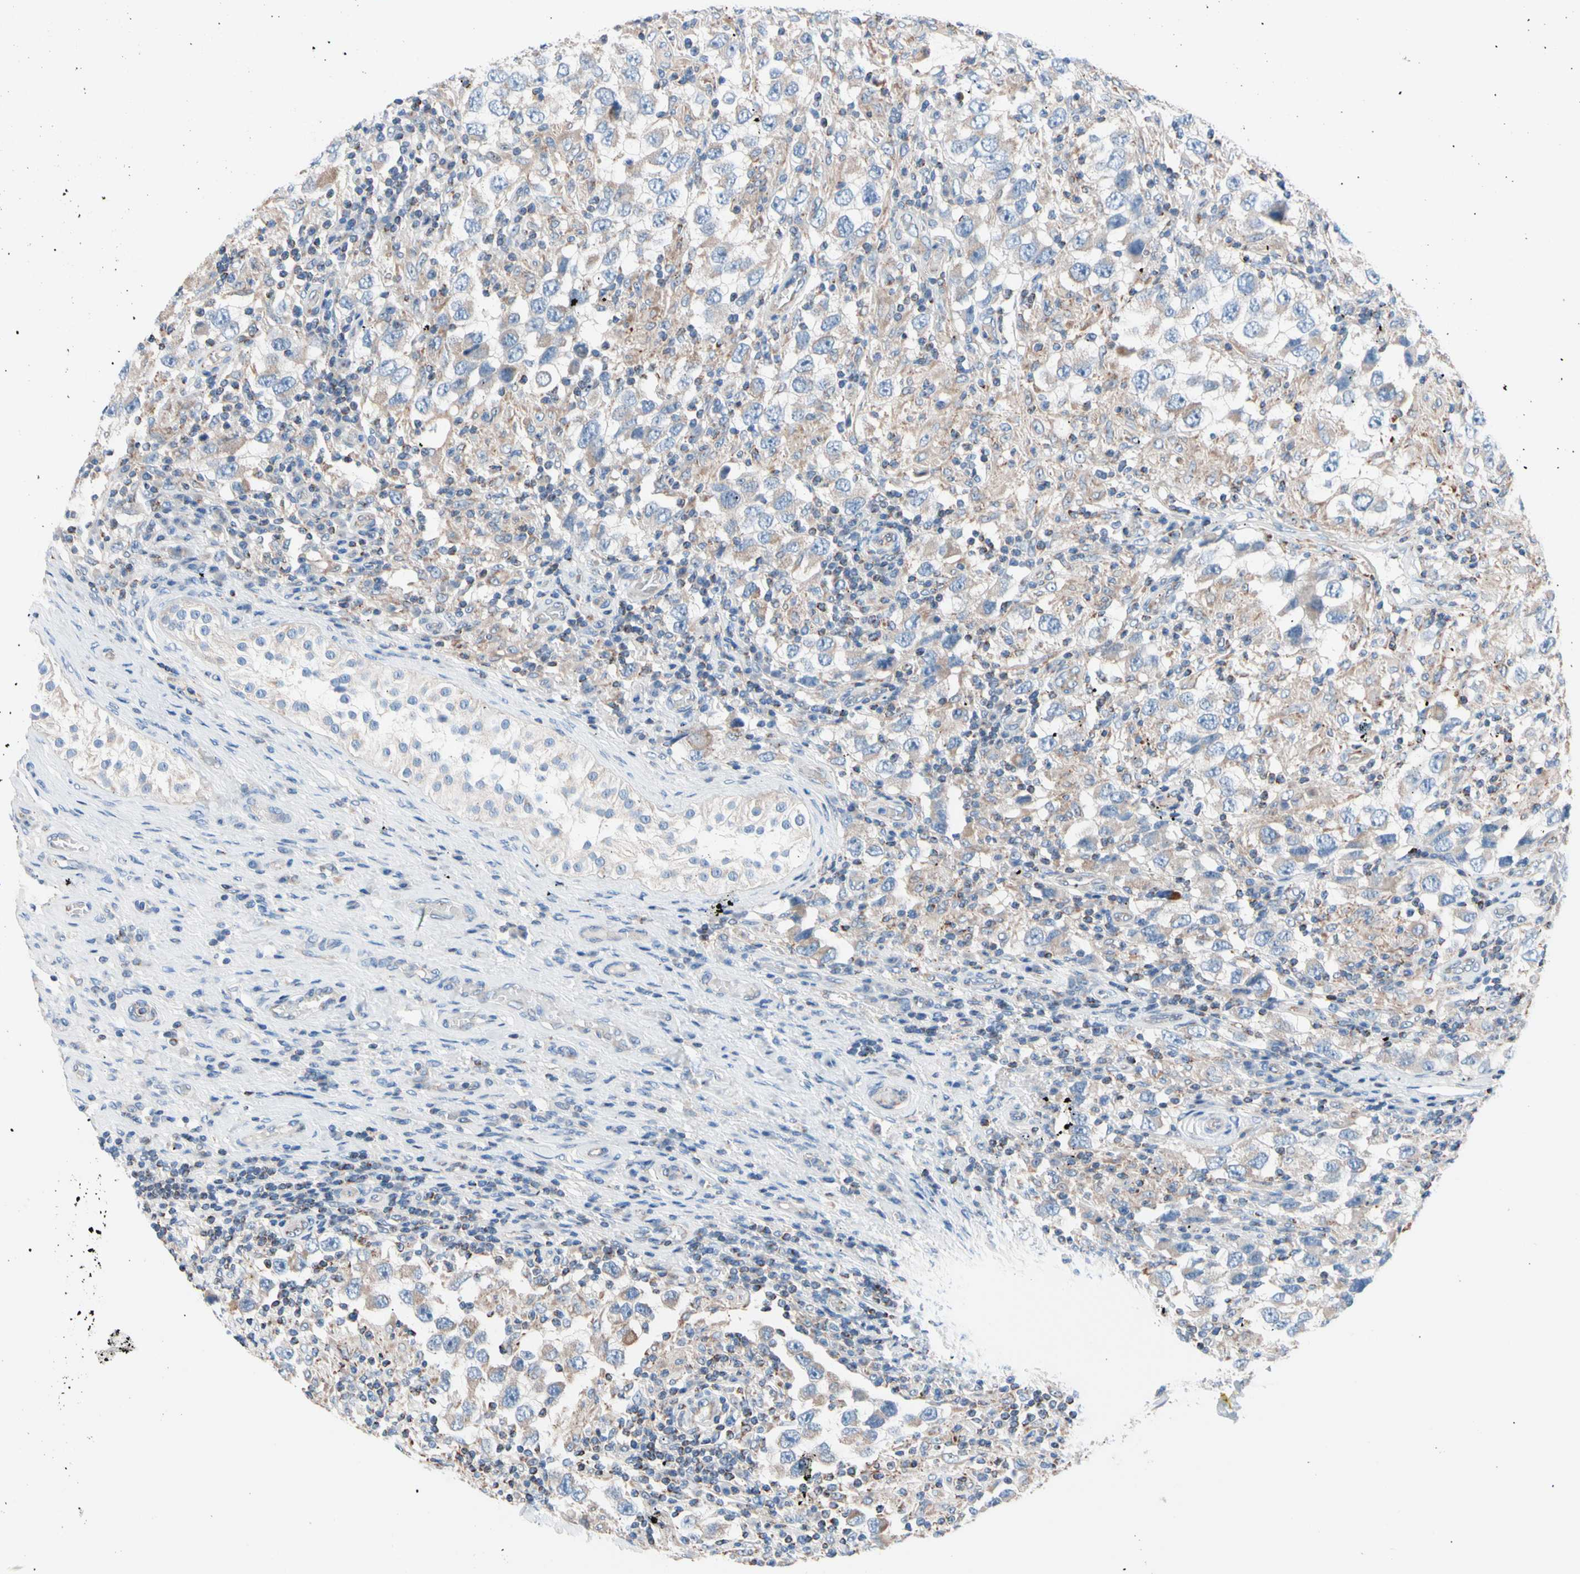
{"staining": {"intensity": "weak", "quantity": ">75%", "location": "cytoplasmic/membranous"}, "tissue": "testis cancer", "cell_type": "Tumor cells", "image_type": "cancer", "snomed": [{"axis": "morphology", "description": "Carcinoma, Embryonal, NOS"}, {"axis": "topography", "description": "Testis"}], "caption": "Testis embryonal carcinoma tissue reveals weak cytoplasmic/membranous expression in about >75% of tumor cells", "gene": "HK1", "patient": {"sex": "male", "age": 21}}